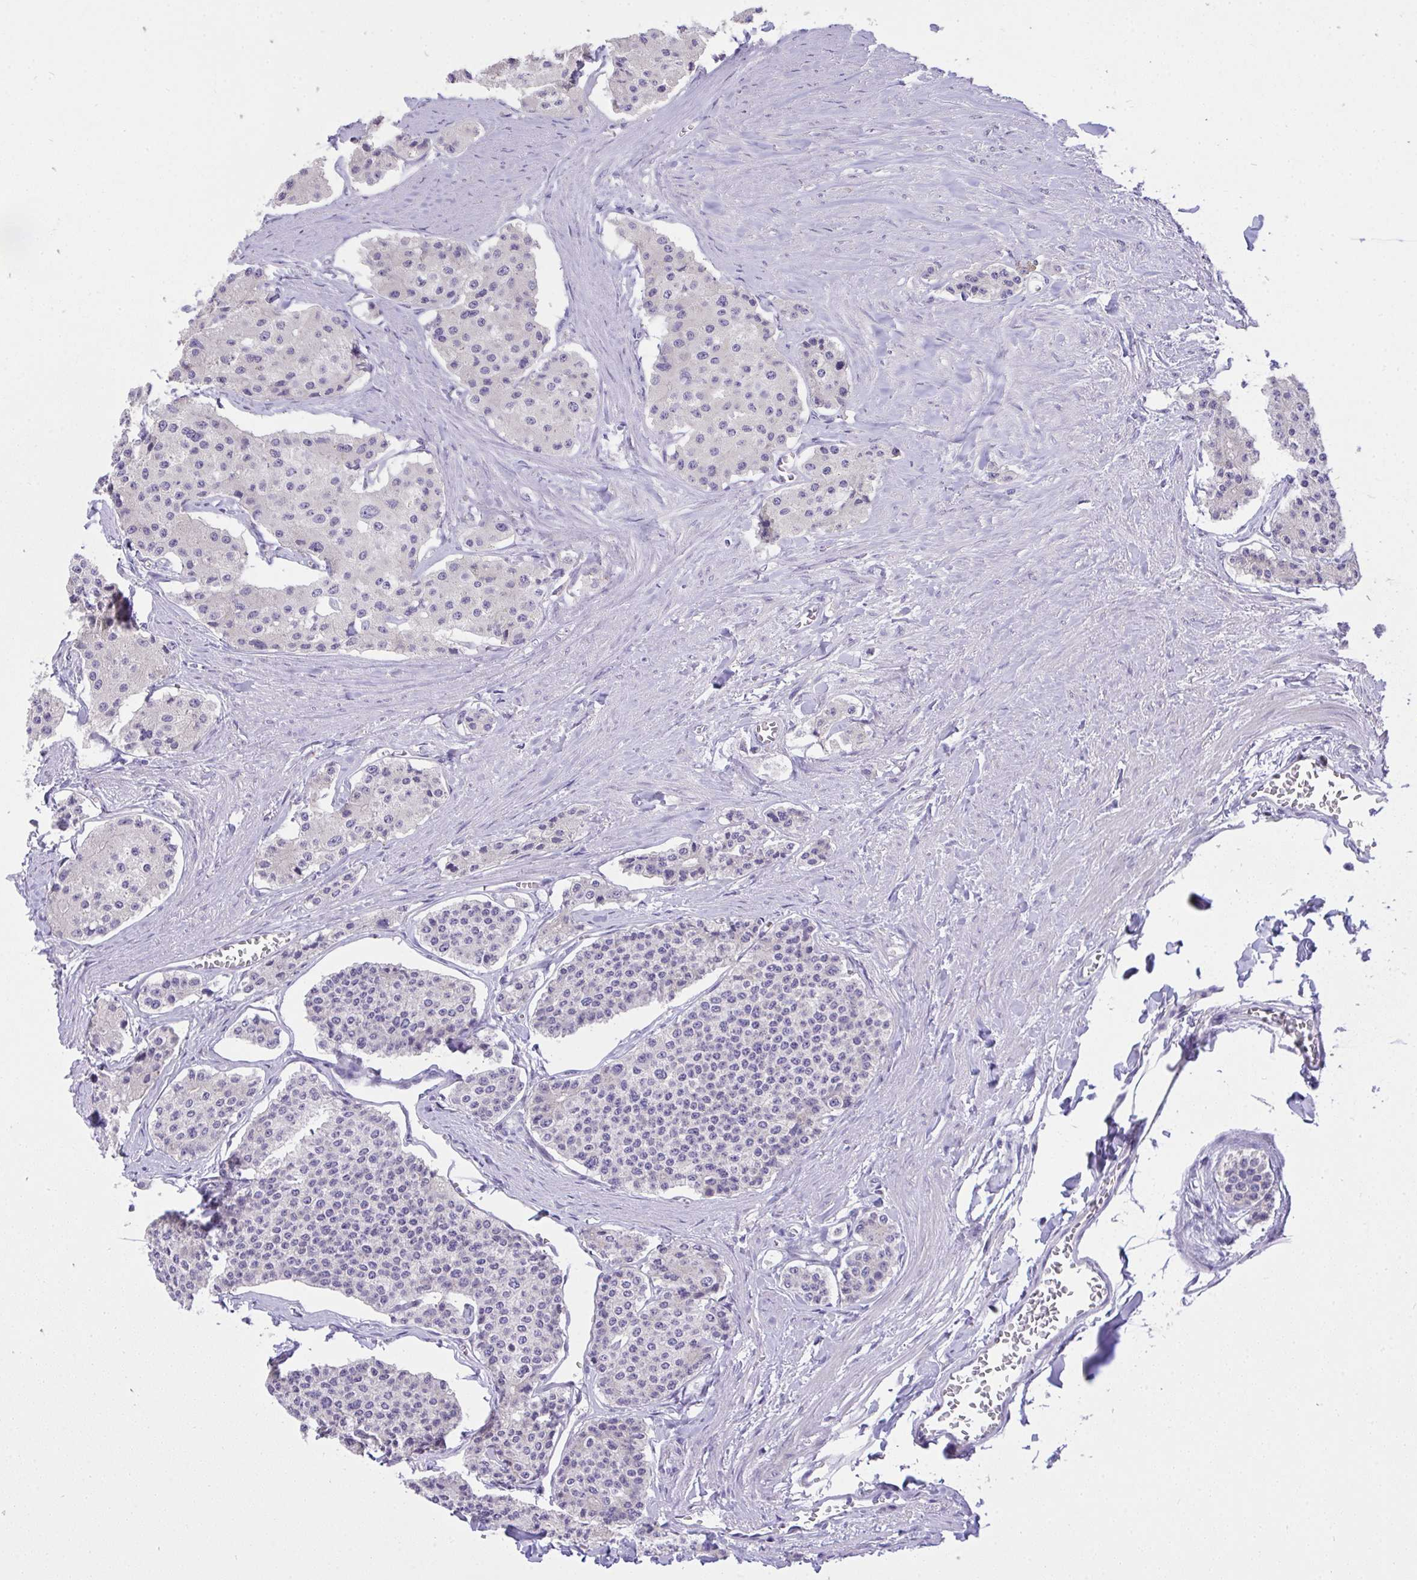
{"staining": {"intensity": "negative", "quantity": "none", "location": "none"}, "tissue": "carcinoid", "cell_type": "Tumor cells", "image_type": "cancer", "snomed": [{"axis": "morphology", "description": "Carcinoid, malignant, NOS"}, {"axis": "topography", "description": "Small intestine"}], "caption": "High power microscopy photomicrograph of an immunohistochemistry image of carcinoid (malignant), revealing no significant expression in tumor cells.", "gene": "VGLL3", "patient": {"sex": "female", "age": 65}}